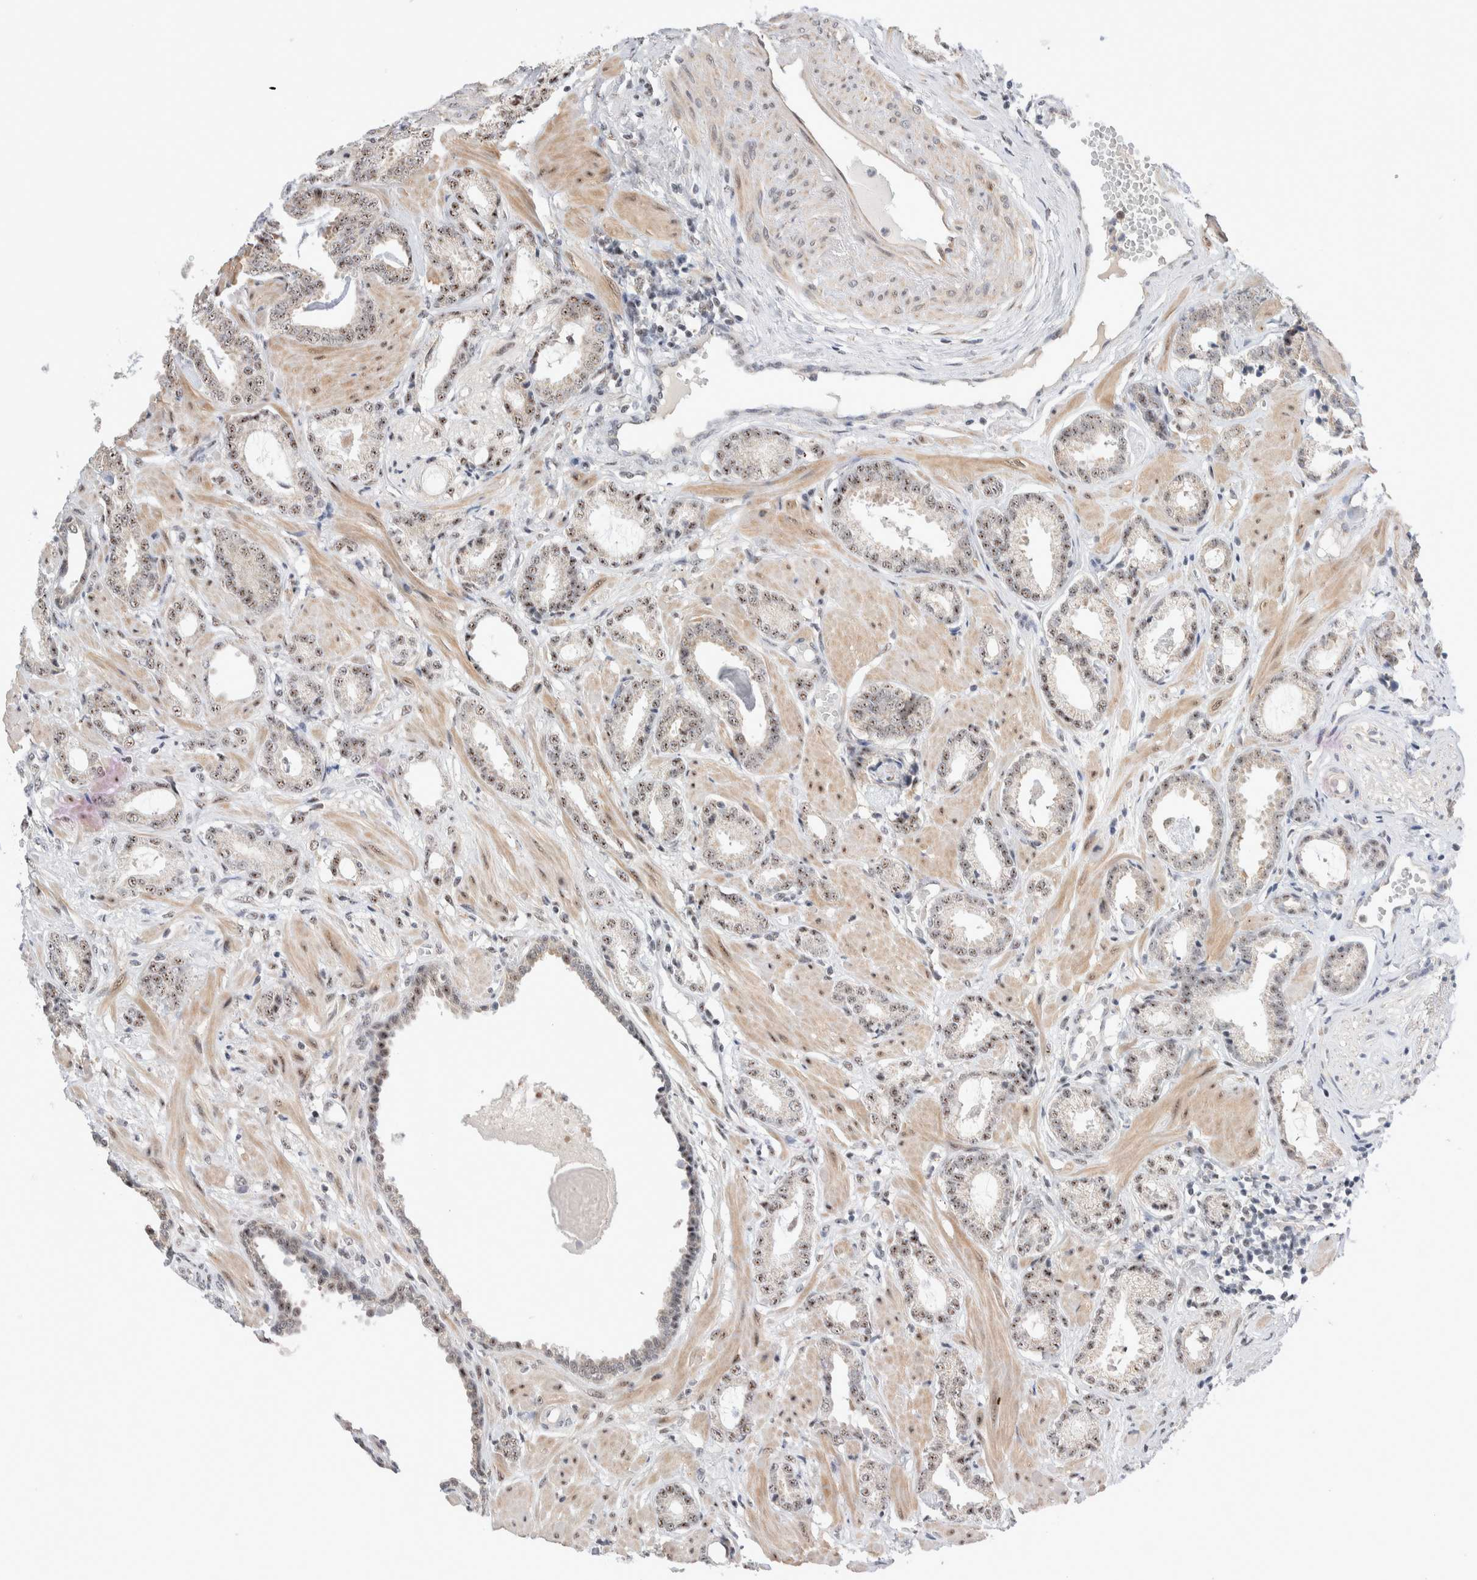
{"staining": {"intensity": "moderate", "quantity": ">75%", "location": "nuclear"}, "tissue": "prostate cancer", "cell_type": "Tumor cells", "image_type": "cancer", "snomed": [{"axis": "morphology", "description": "Adenocarcinoma, Low grade"}, {"axis": "topography", "description": "Prostate"}], "caption": "Immunohistochemical staining of human prostate cancer displays medium levels of moderate nuclear protein expression in about >75% of tumor cells.", "gene": "ZNF695", "patient": {"sex": "male", "age": 53}}